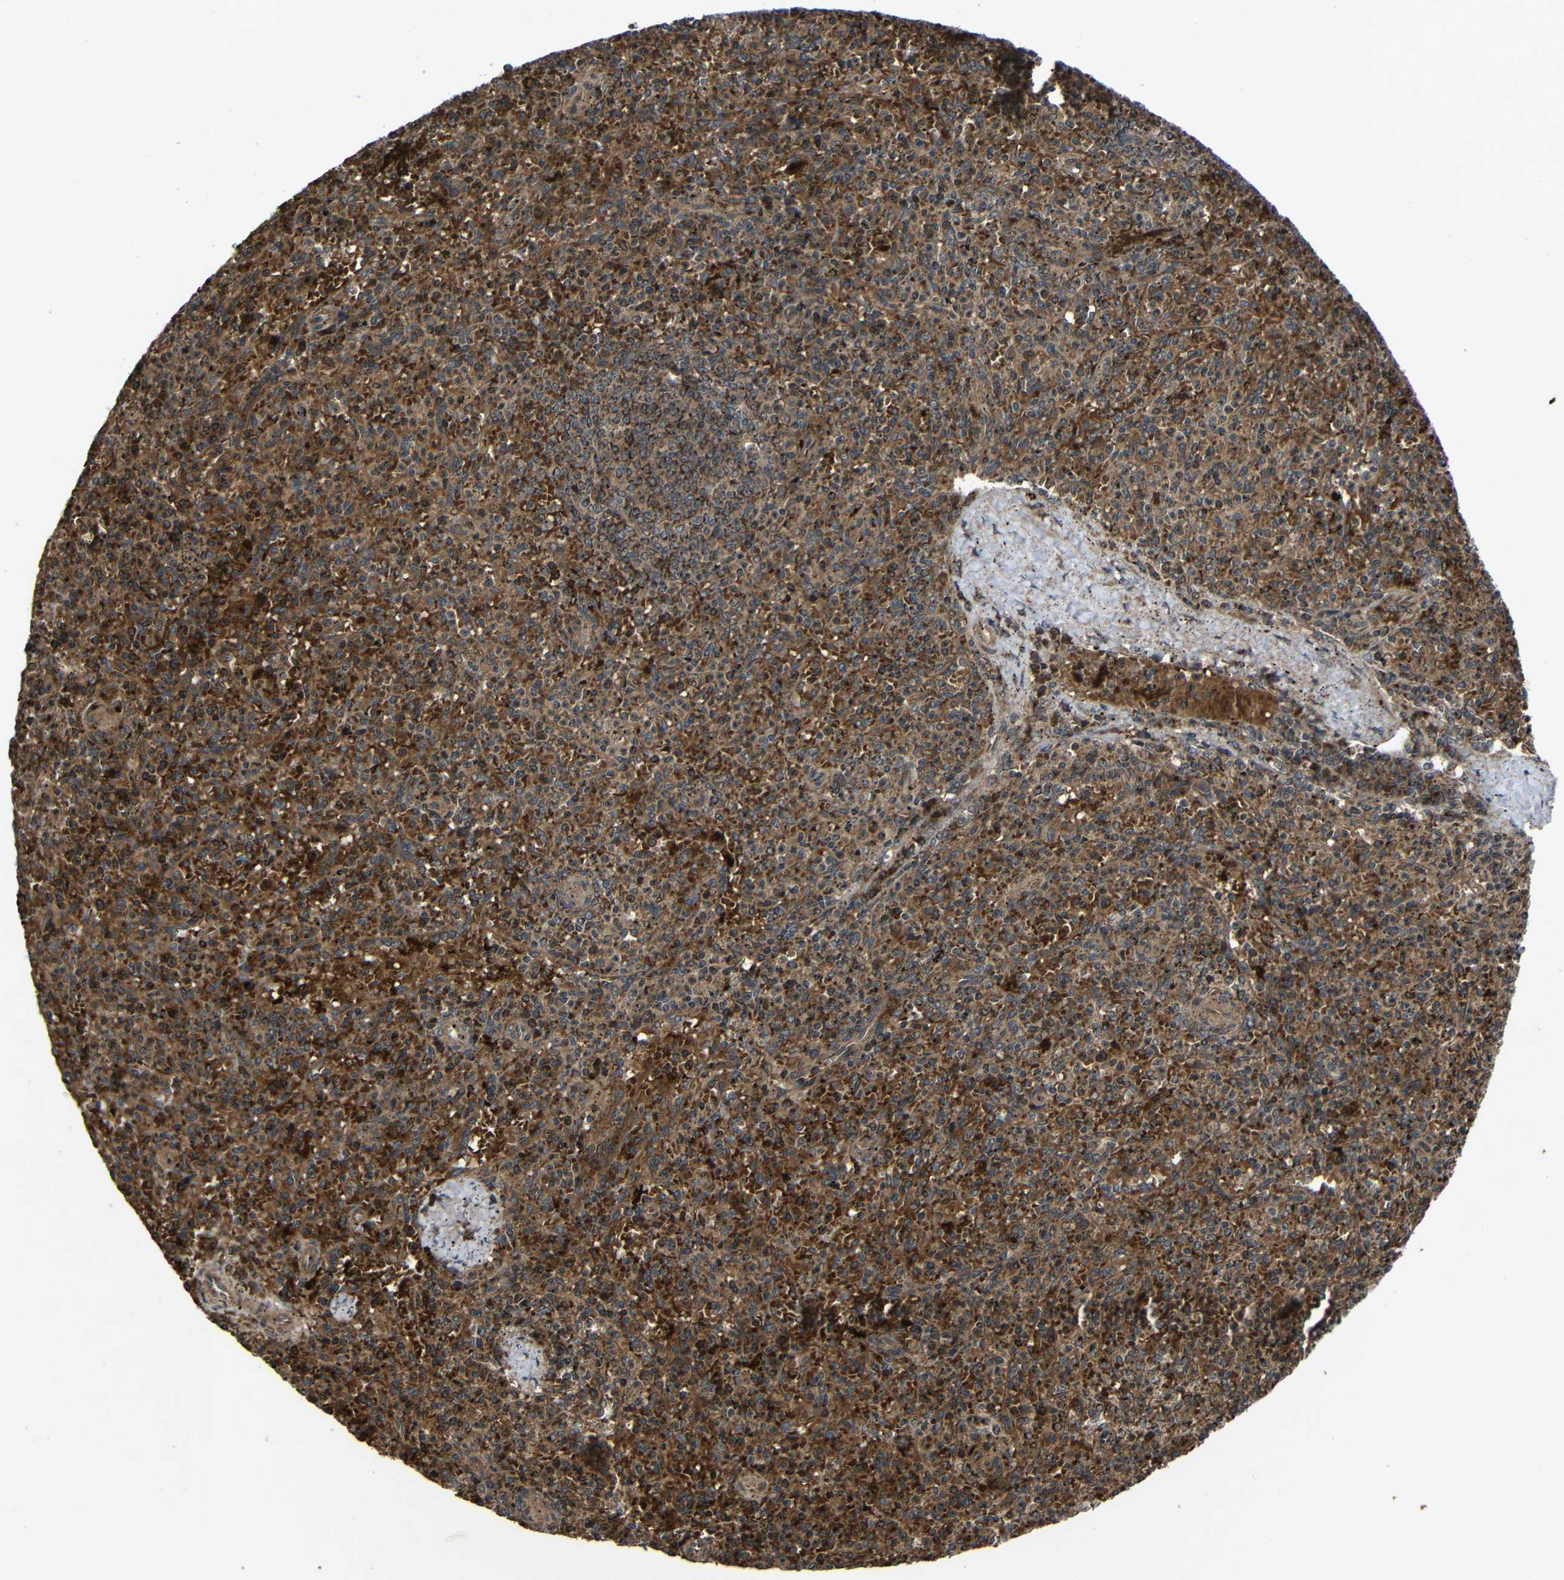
{"staining": {"intensity": "strong", "quantity": ">75%", "location": "cytoplasmic/membranous"}, "tissue": "spleen", "cell_type": "Cells in red pulp", "image_type": "normal", "snomed": [{"axis": "morphology", "description": "Normal tissue, NOS"}, {"axis": "topography", "description": "Spleen"}], "caption": "Brown immunohistochemical staining in unremarkable spleen exhibits strong cytoplasmic/membranous expression in approximately >75% of cells in red pulp.", "gene": "C1GALT1", "patient": {"sex": "male", "age": 72}}